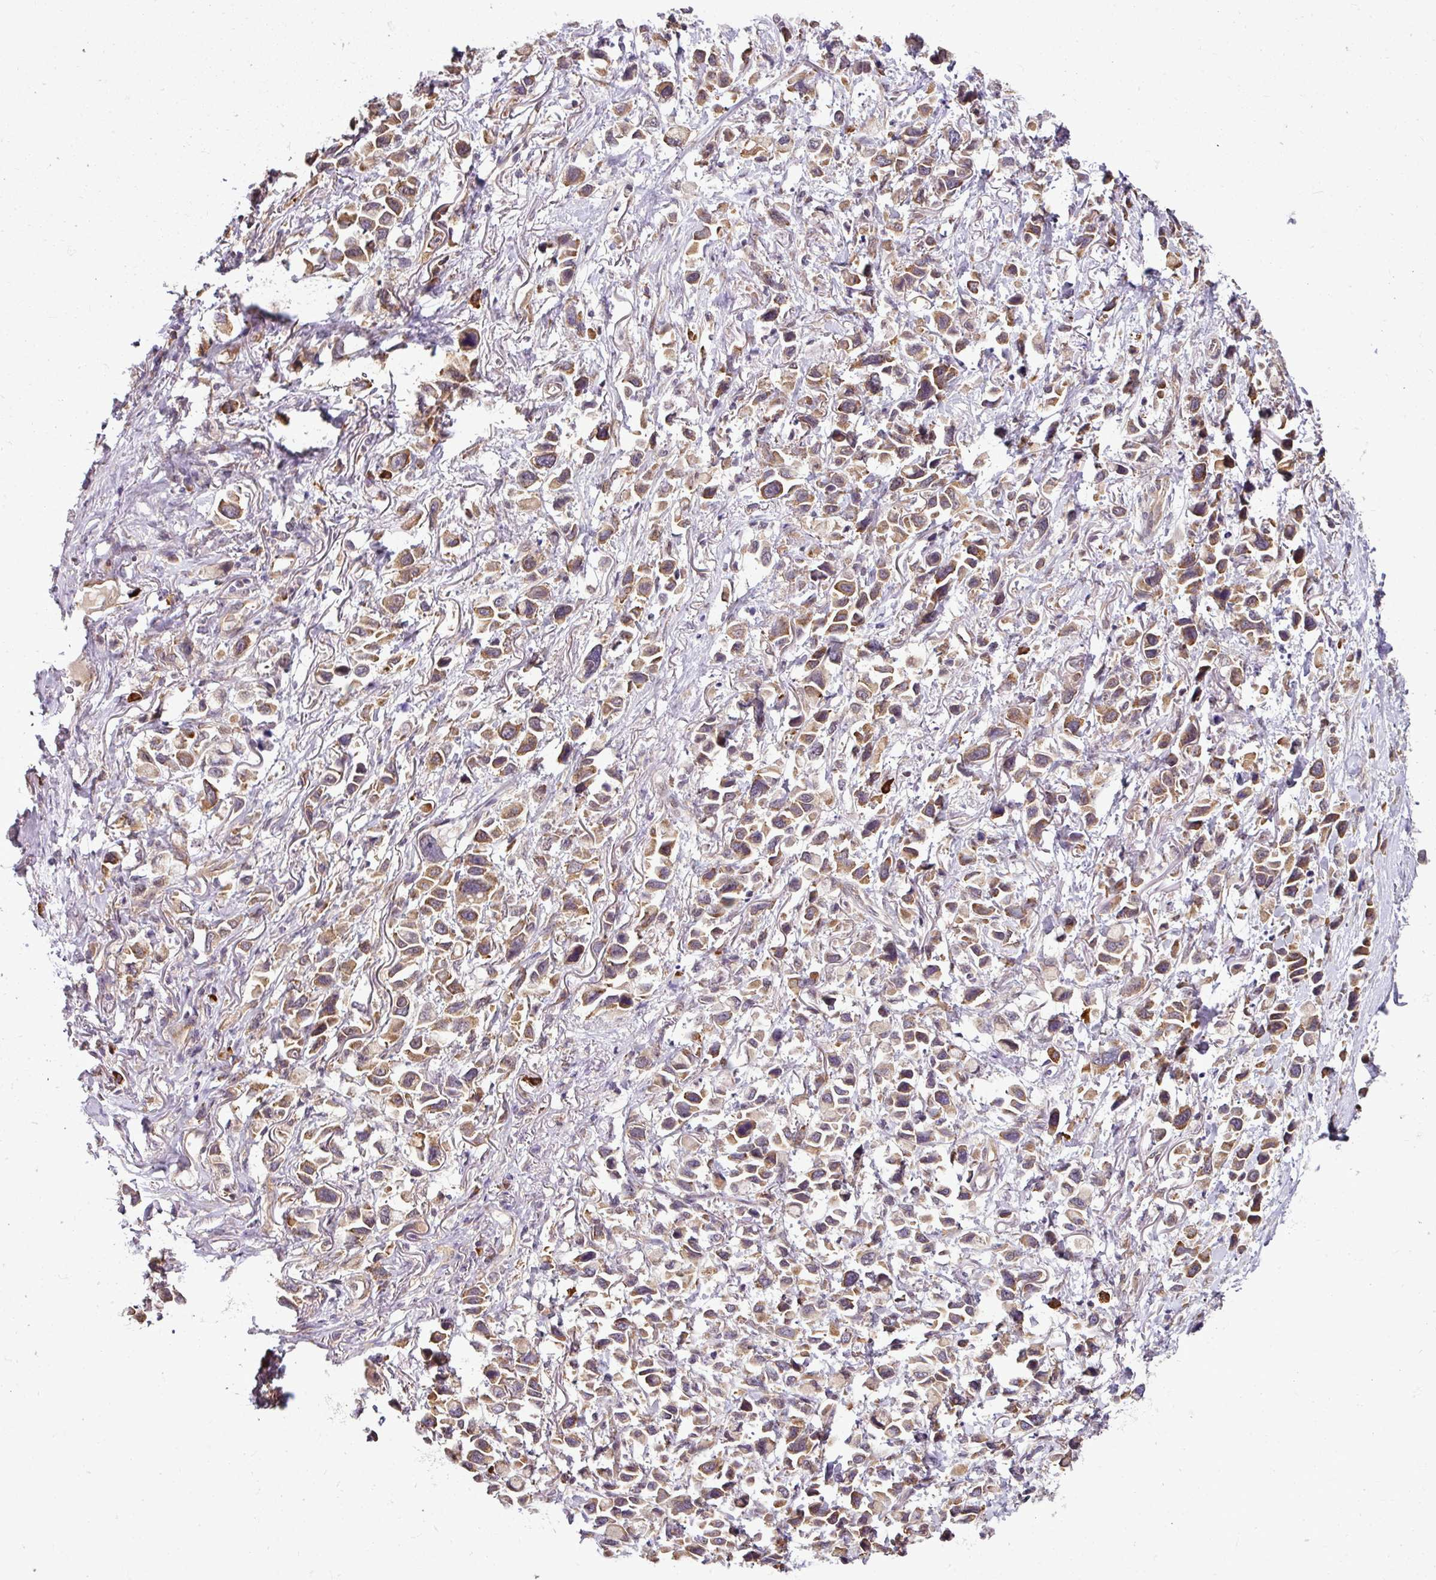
{"staining": {"intensity": "moderate", "quantity": ">75%", "location": "cytoplasmic/membranous"}, "tissue": "stomach cancer", "cell_type": "Tumor cells", "image_type": "cancer", "snomed": [{"axis": "morphology", "description": "Adenocarcinoma, NOS"}, {"axis": "topography", "description": "Stomach"}], "caption": "A medium amount of moderate cytoplasmic/membranous staining is appreciated in about >75% of tumor cells in adenocarcinoma (stomach) tissue.", "gene": "RBM4B", "patient": {"sex": "female", "age": 81}}